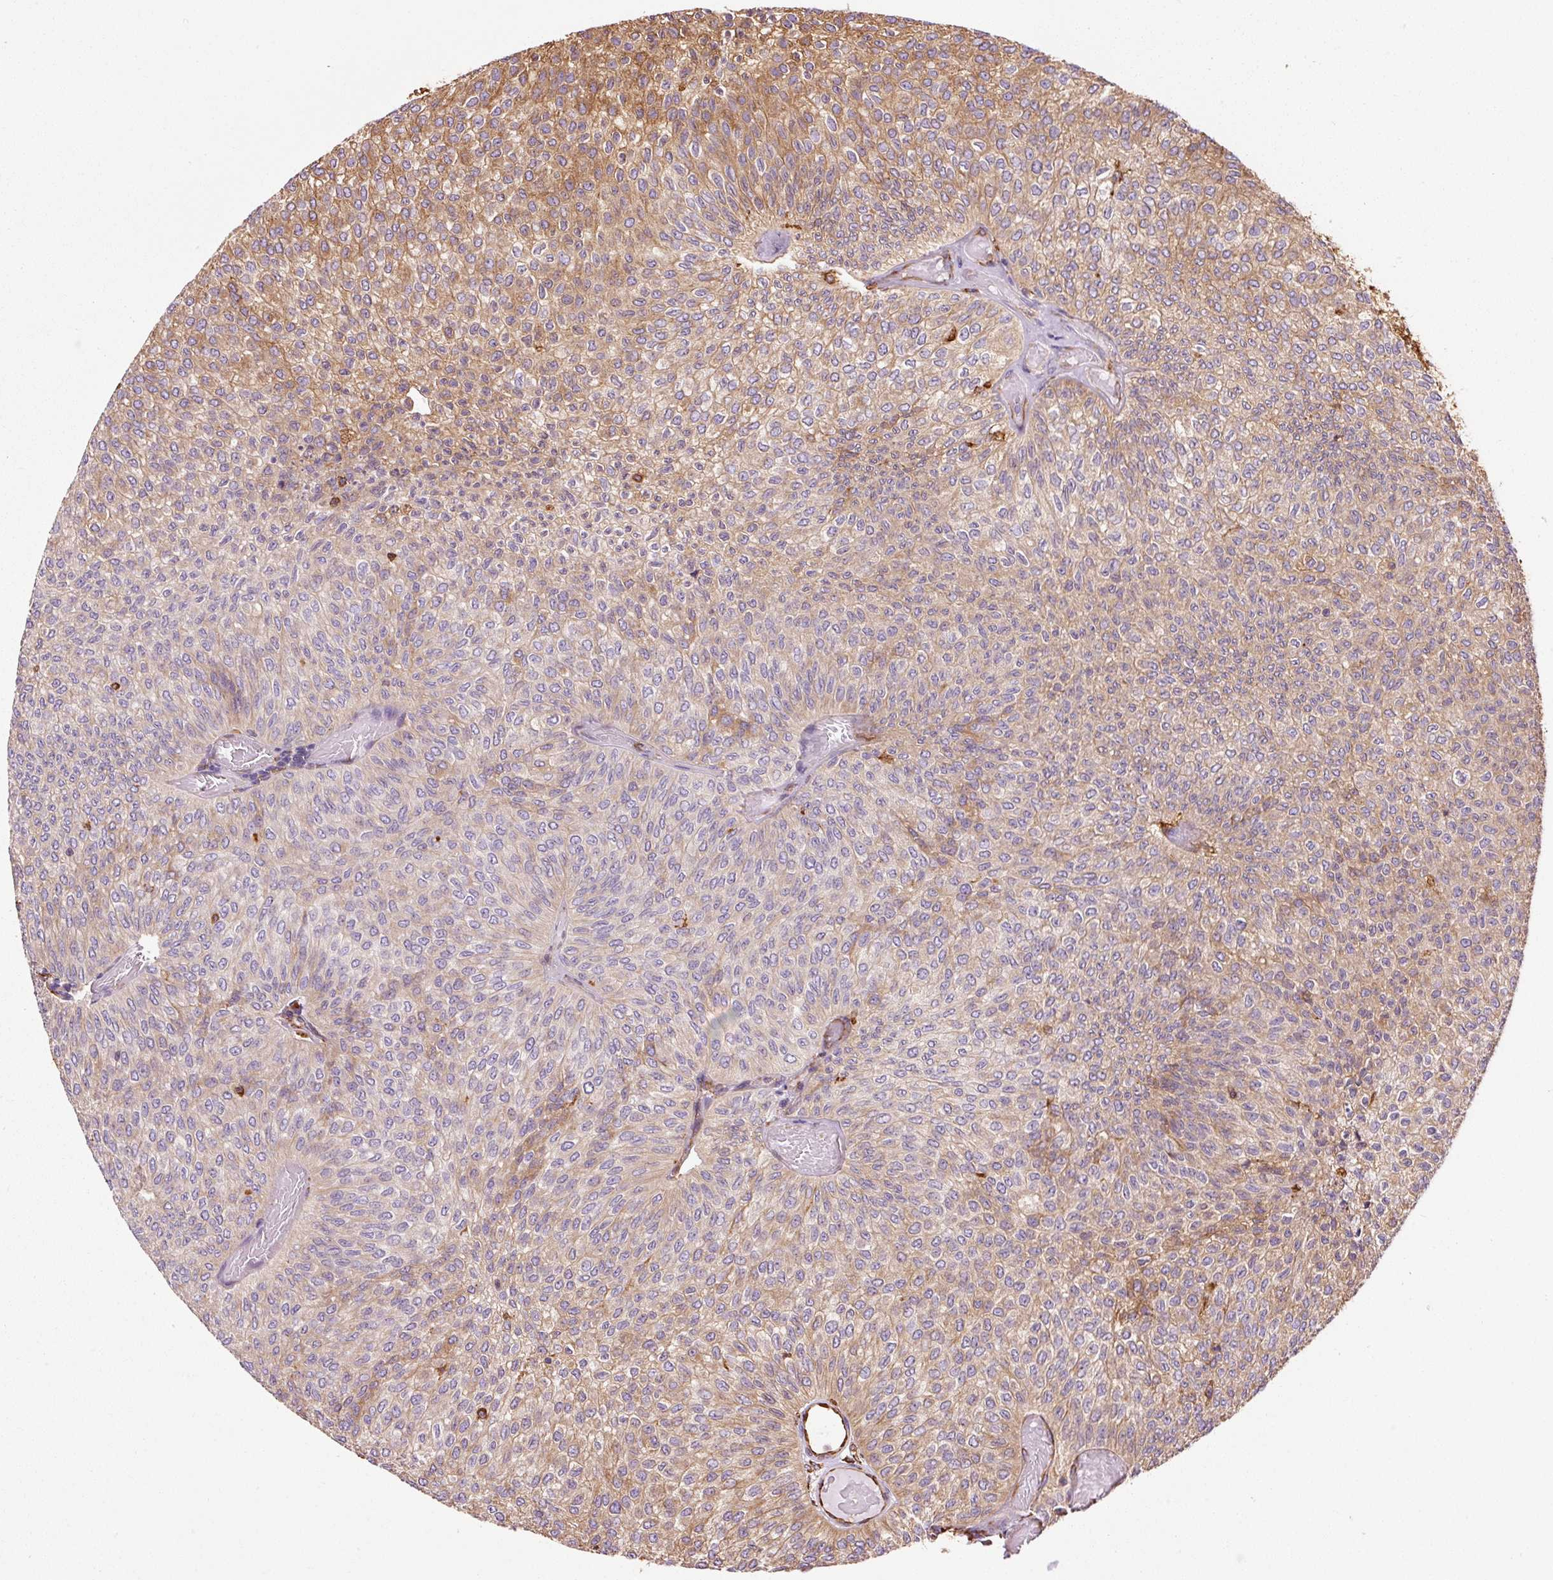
{"staining": {"intensity": "moderate", "quantity": "25%-75%", "location": "cytoplasmic/membranous"}, "tissue": "urothelial cancer", "cell_type": "Tumor cells", "image_type": "cancer", "snomed": [{"axis": "morphology", "description": "Urothelial carcinoma, Low grade"}, {"axis": "topography", "description": "Urinary bladder"}], "caption": "DAB immunohistochemical staining of human urothelial cancer displays moderate cytoplasmic/membranous protein staining in approximately 25%-75% of tumor cells.", "gene": "KLC1", "patient": {"sex": "male", "age": 78}}